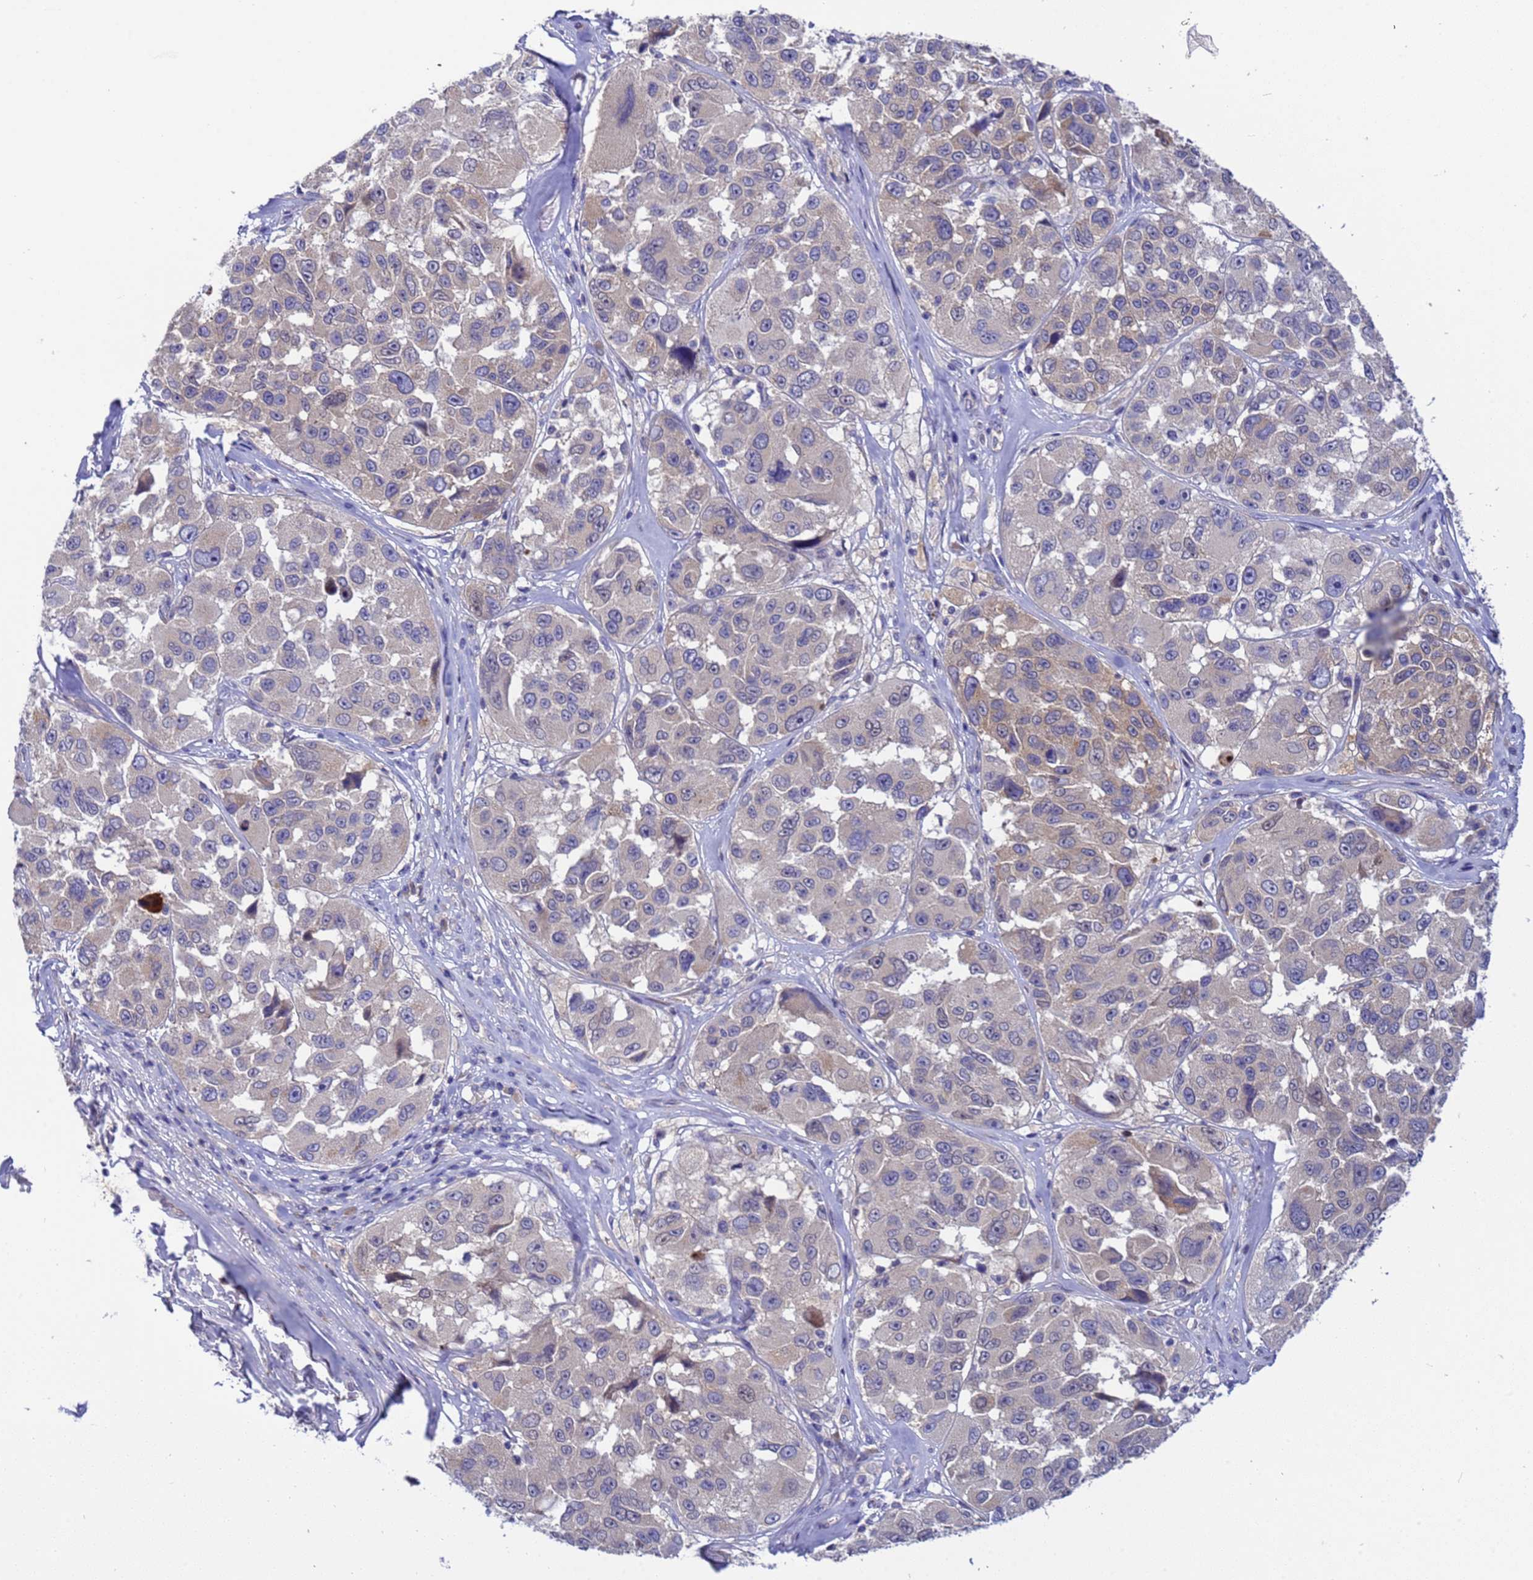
{"staining": {"intensity": "negative", "quantity": "none", "location": "none"}, "tissue": "melanoma", "cell_type": "Tumor cells", "image_type": "cancer", "snomed": [{"axis": "morphology", "description": "Malignant melanoma, NOS"}, {"axis": "topography", "description": "Skin"}], "caption": "A micrograph of human melanoma is negative for staining in tumor cells.", "gene": "RC3H2", "patient": {"sex": "female", "age": 66}}